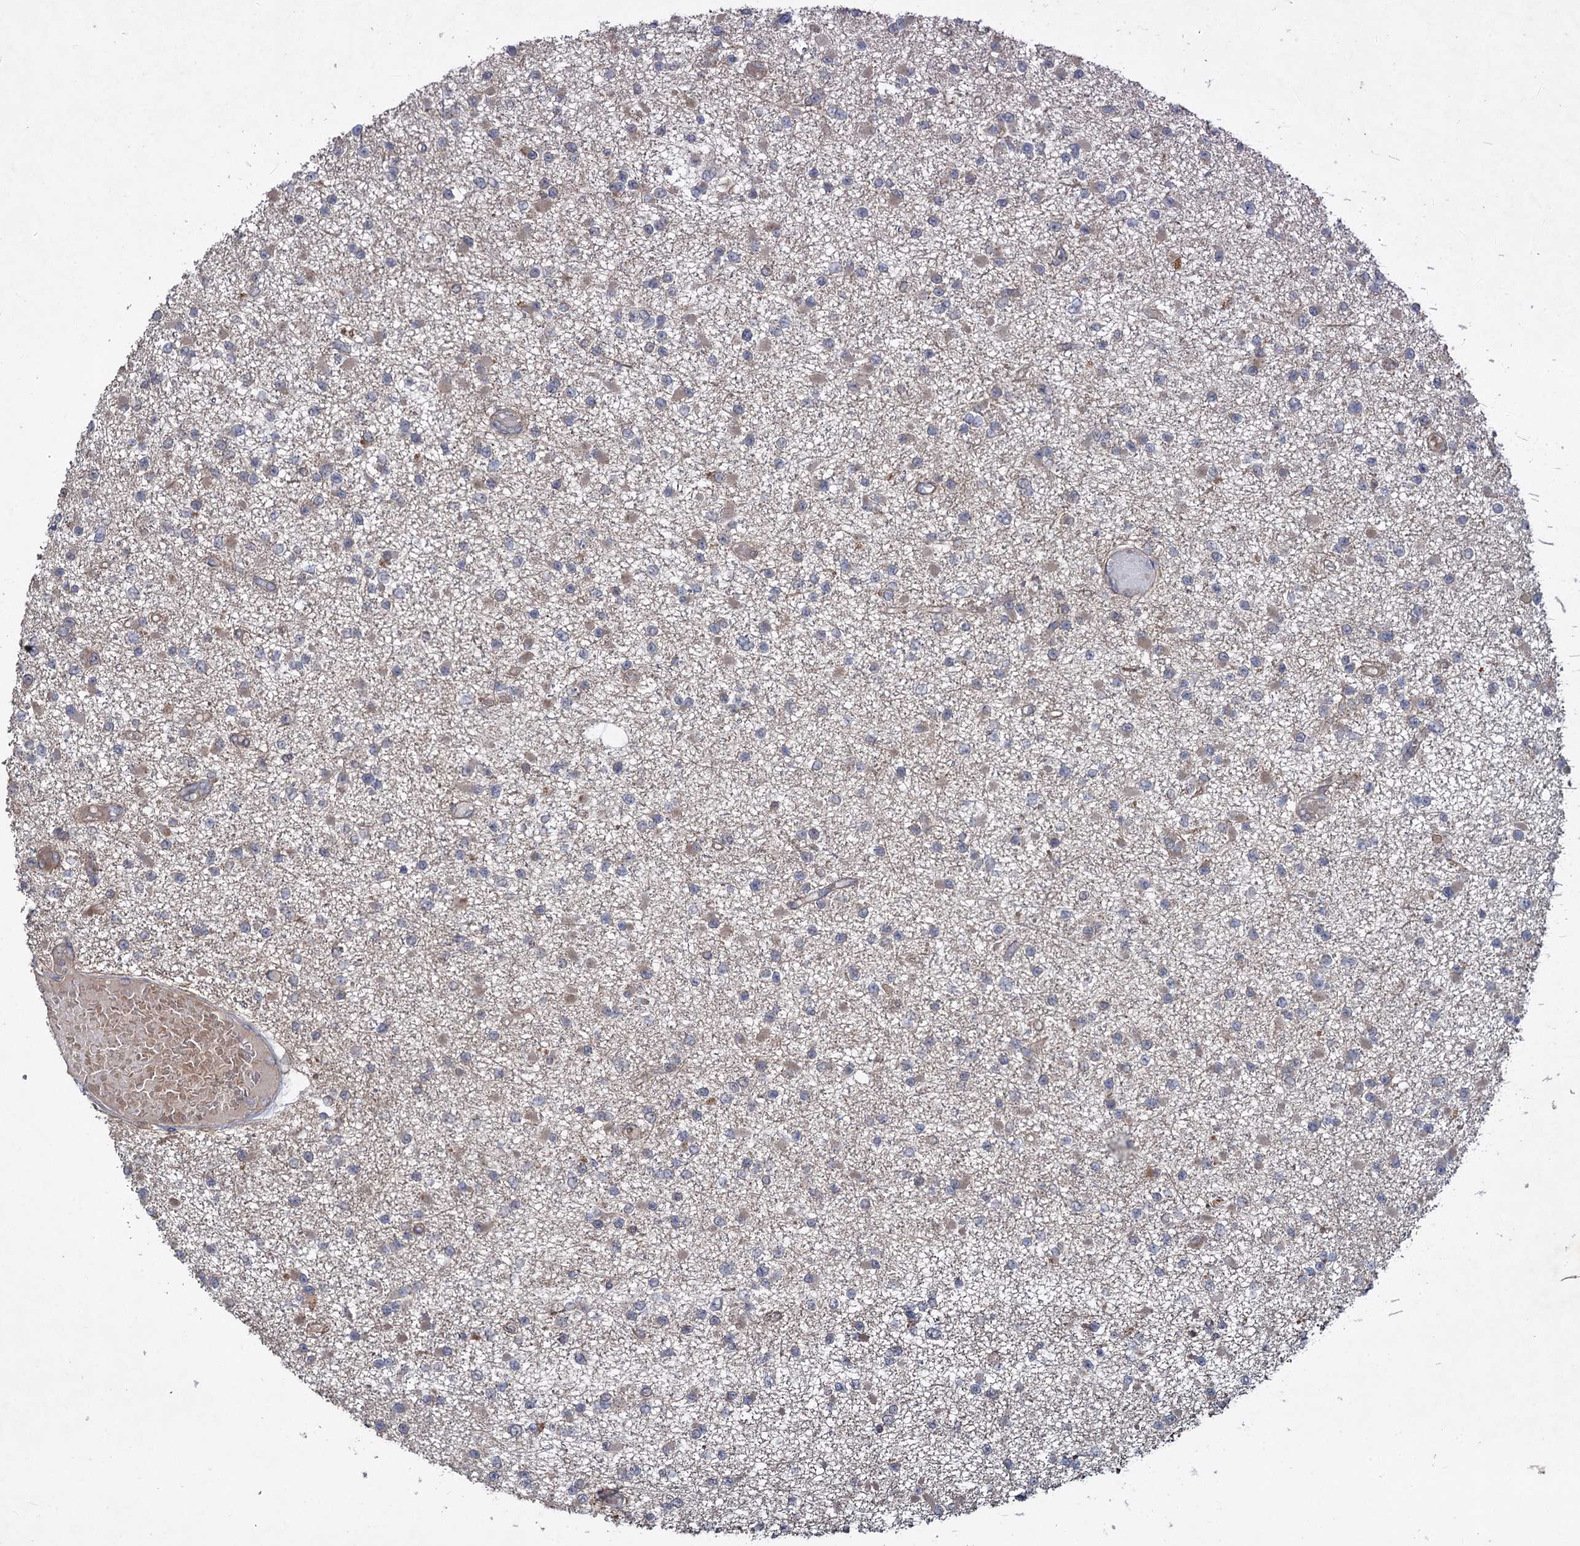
{"staining": {"intensity": "negative", "quantity": "none", "location": "none"}, "tissue": "glioma", "cell_type": "Tumor cells", "image_type": "cancer", "snomed": [{"axis": "morphology", "description": "Glioma, malignant, Low grade"}, {"axis": "topography", "description": "Brain"}], "caption": "A high-resolution image shows immunohistochemistry (IHC) staining of glioma, which shows no significant staining in tumor cells.", "gene": "NUDT22", "patient": {"sex": "female", "age": 22}}